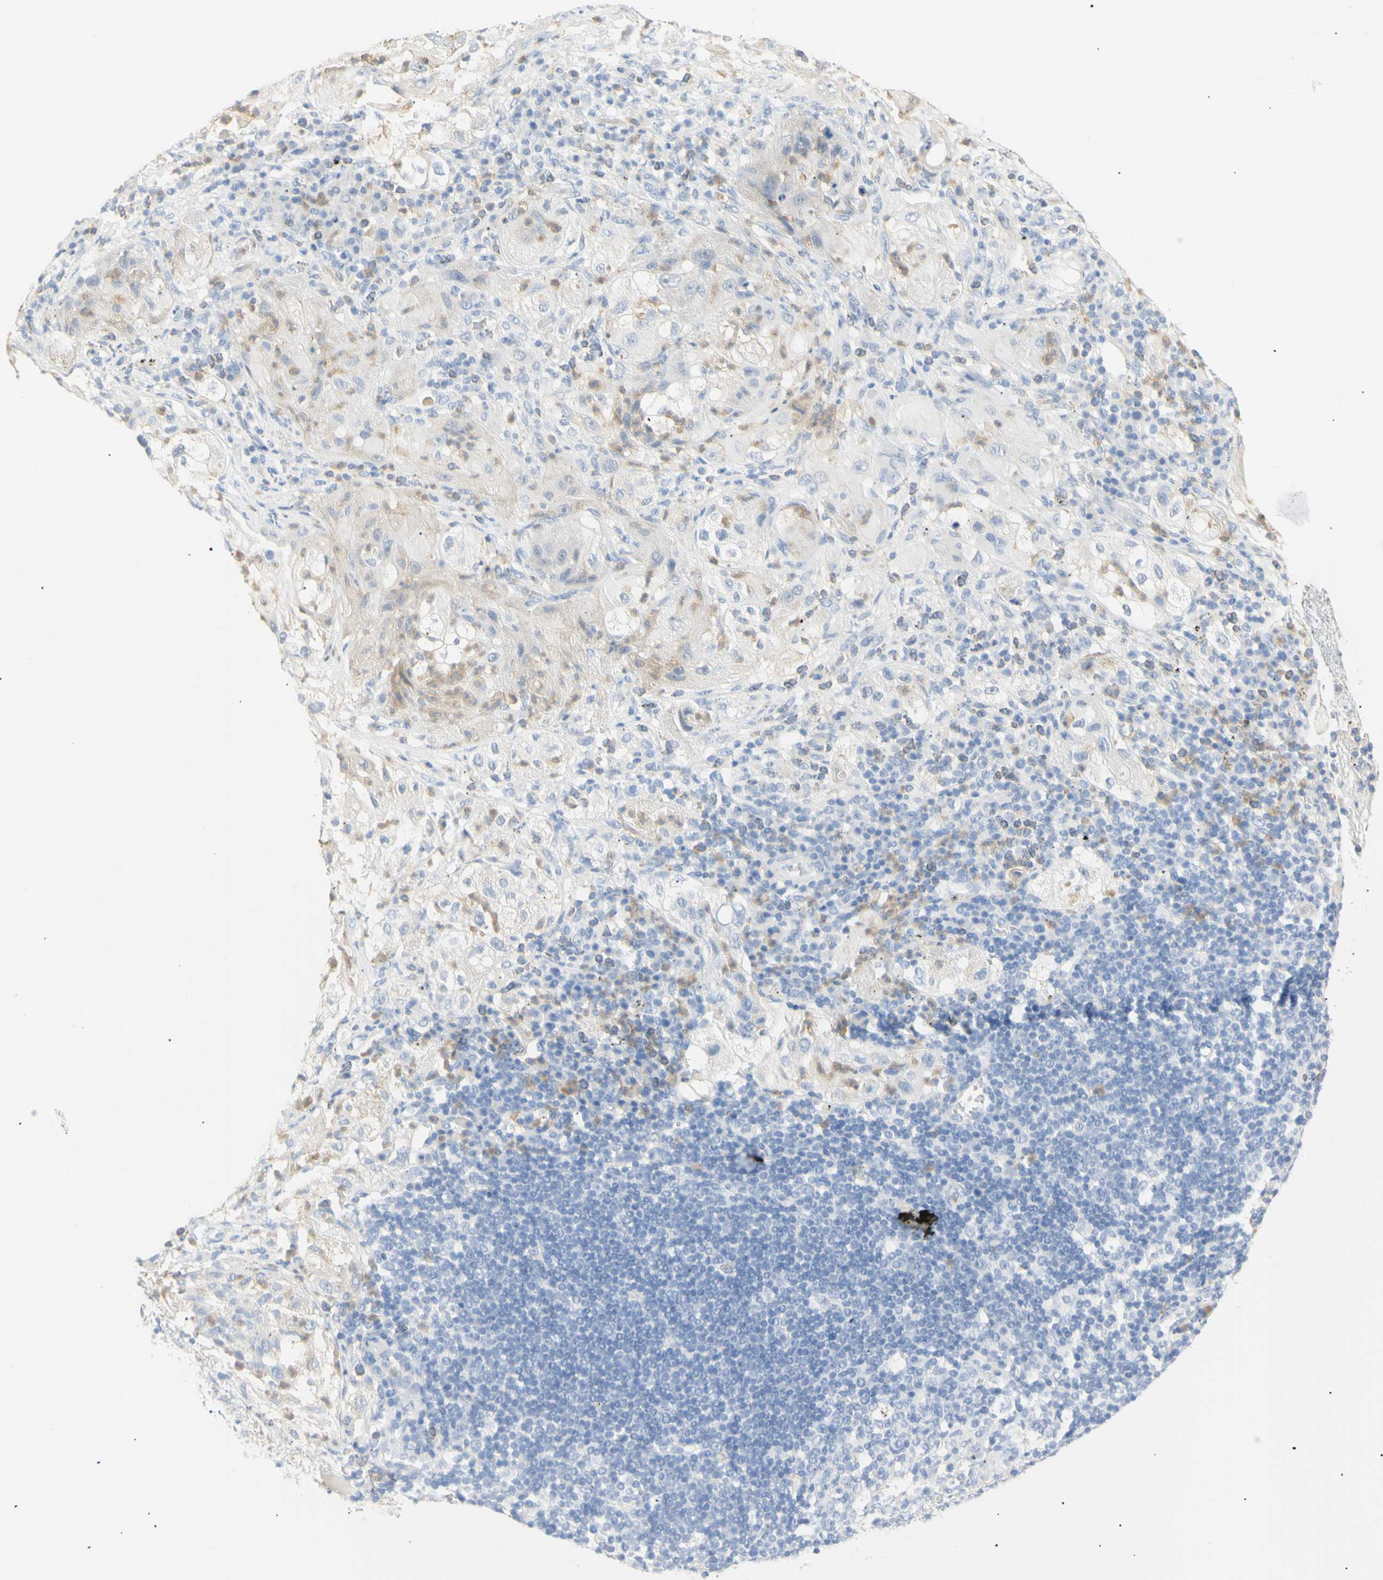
{"staining": {"intensity": "weak", "quantity": "25%-75%", "location": "cytoplasmic/membranous"}, "tissue": "lung cancer", "cell_type": "Tumor cells", "image_type": "cancer", "snomed": [{"axis": "morphology", "description": "Inflammation, NOS"}, {"axis": "morphology", "description": "Squamous cell carcinoma, NOS"}, {"axis": "topography", "description": "Lymph node"}, {"axis": "topography", "description": "Soft tissue"}, {"axis": "topography", "description": "Lung"}], "caption": "This is an image of immunohistochemistry staining of lung cancer, which shows weak staining in the cytoplasmic/membranous of tumor cells.", "gene": "B4GALNT3", "patient": {"sex": "male", "age": 66}}